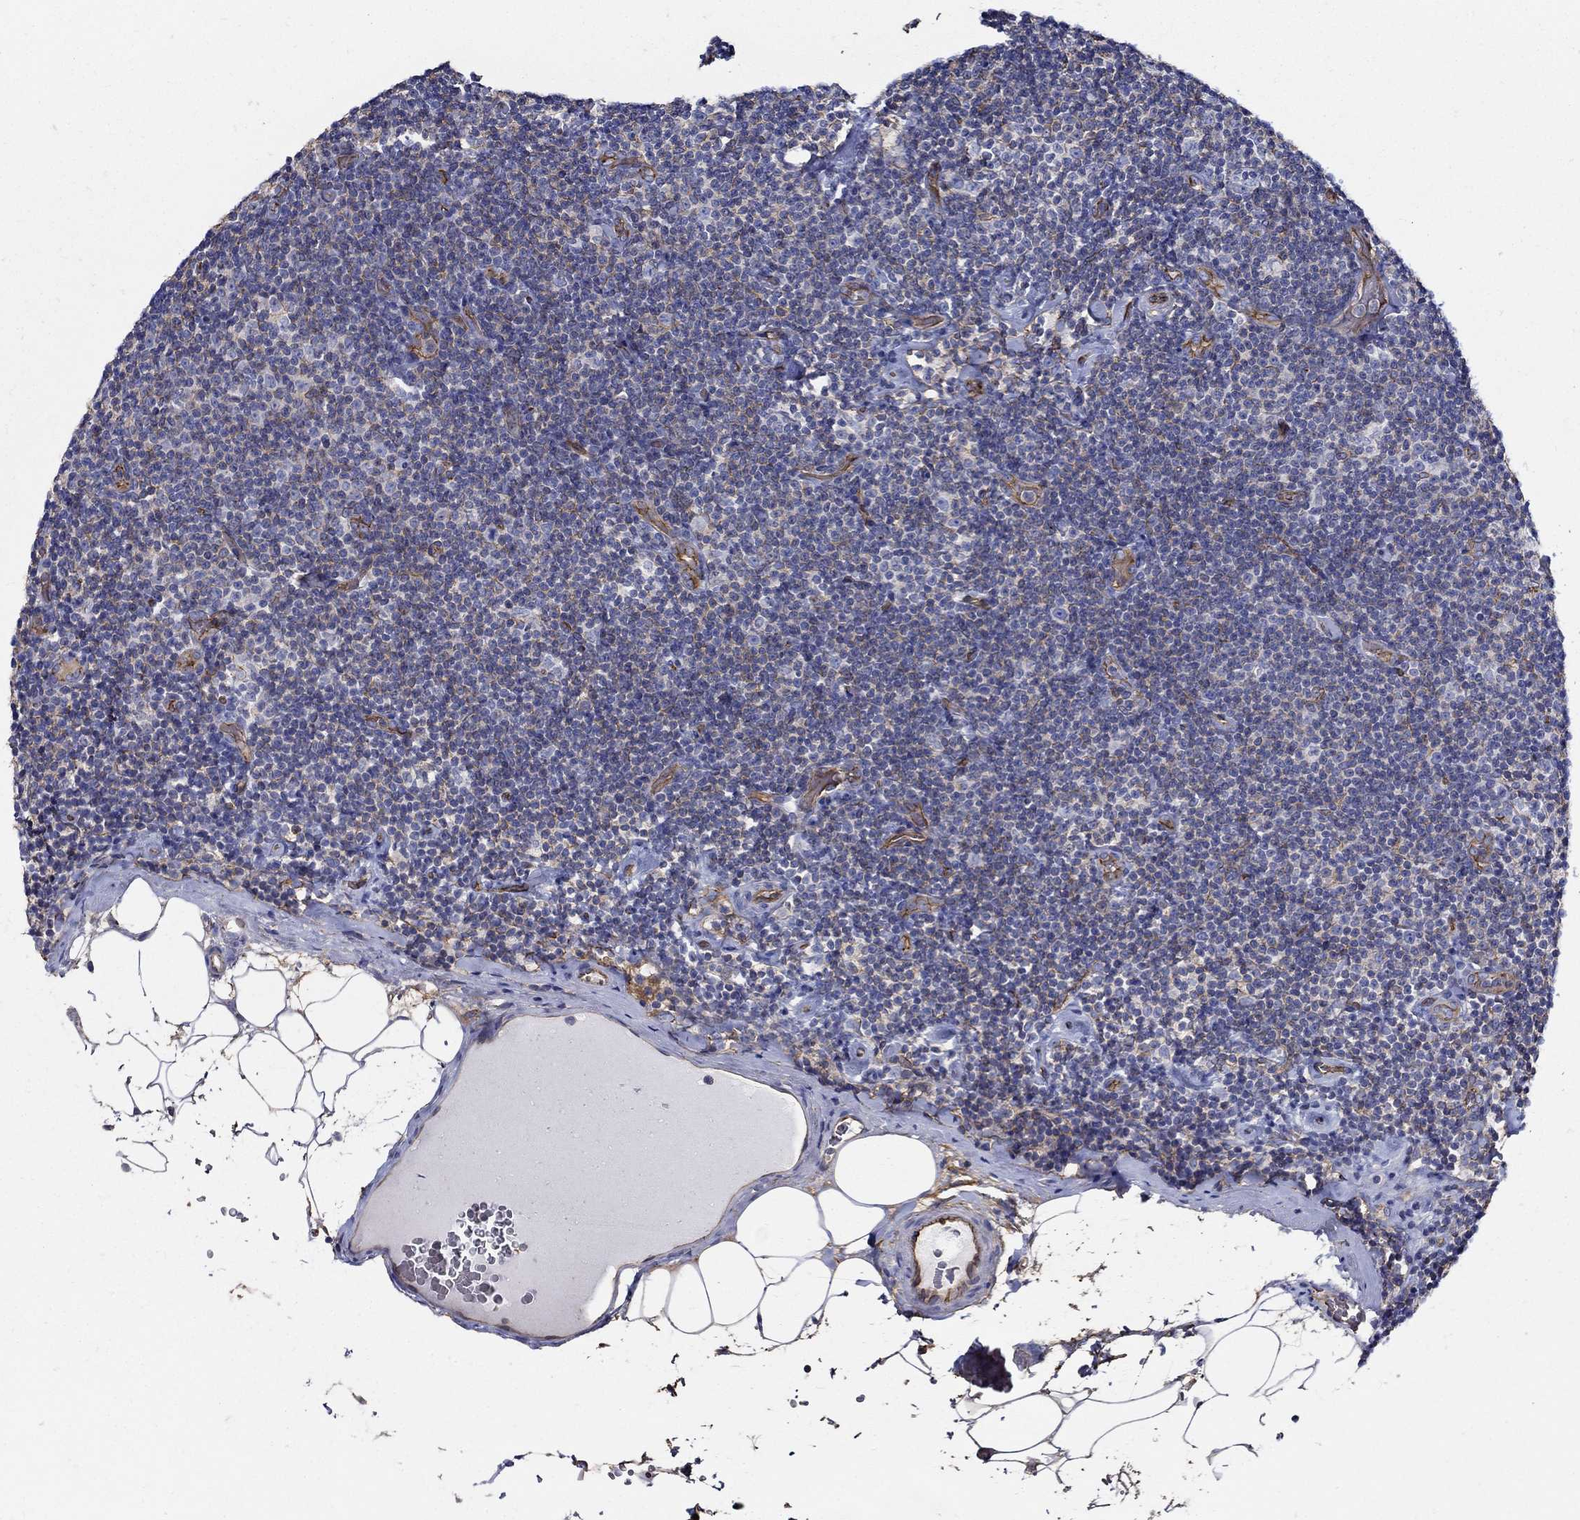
{"staining": {"intensity": "negative", "quantity": "none", "location": "none"}, "tissue": "lymphoma", "cell_type": "Tumor cells", "image_type": "cancer", "snomed": [{"axis": "morphology", "description": "Malignant lymphoma, non-Hodgkin's type, Low grade"}, {"axis": "topography", "description": "Lymph node"}], "caption": "Immunohistochemical staining of human lymphoma exhibits no significant staining in tumor cells.", "gene": "APBB3", "patient": {"sex": "male", "age": 81}}